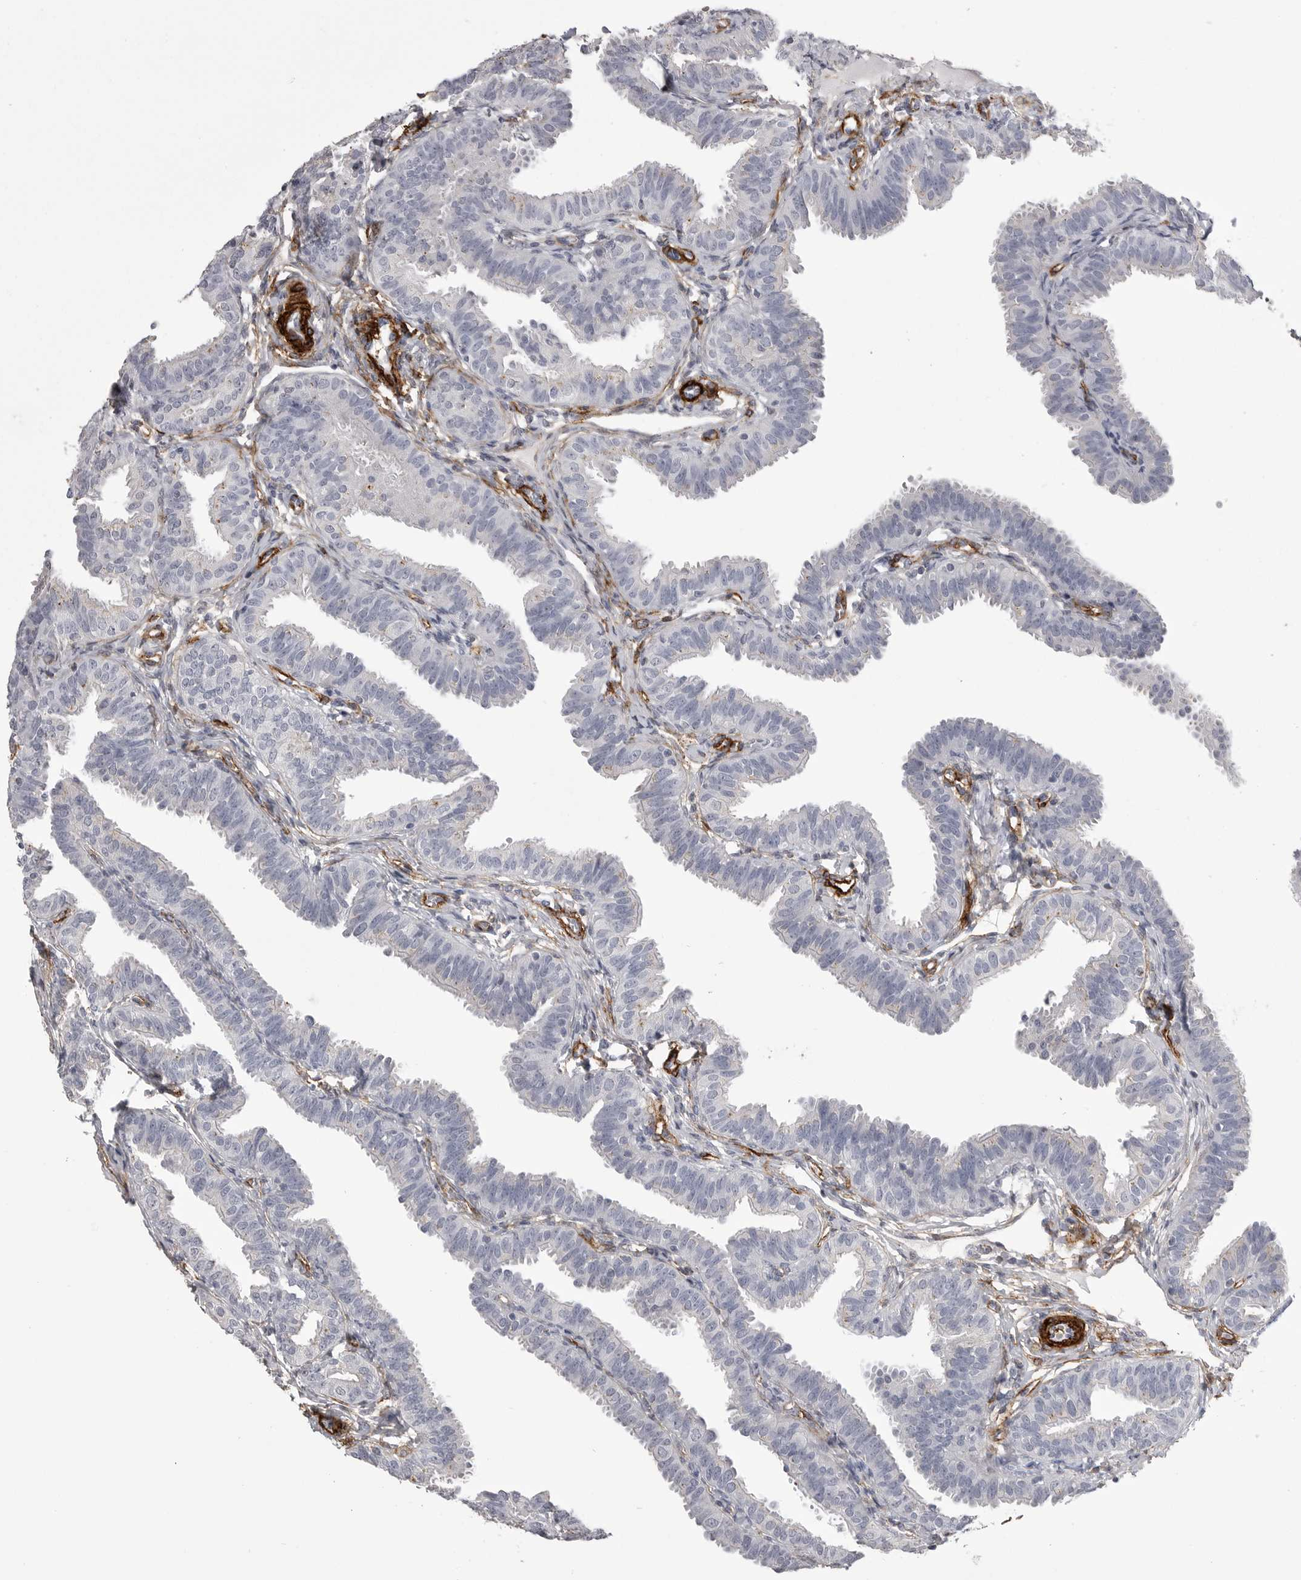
{"staining": {"intensity": "negative", "quantity": "none", "location": "none"}, "tissue": "fallopian tube", "cell_type": "Glandular cells", "image_type": "normal", "snomed": [{"axis": "morphology", "description": "Normal tissue, NOS"}, {"axis": "topography", "description": "Fallopian tube"}], "caption": "This is an IHC image of unremarkable human fallopian tube. There is no expression in glandular cells.", "gene": "AOC3", "patient": {"sex": "female", "age": 35}}